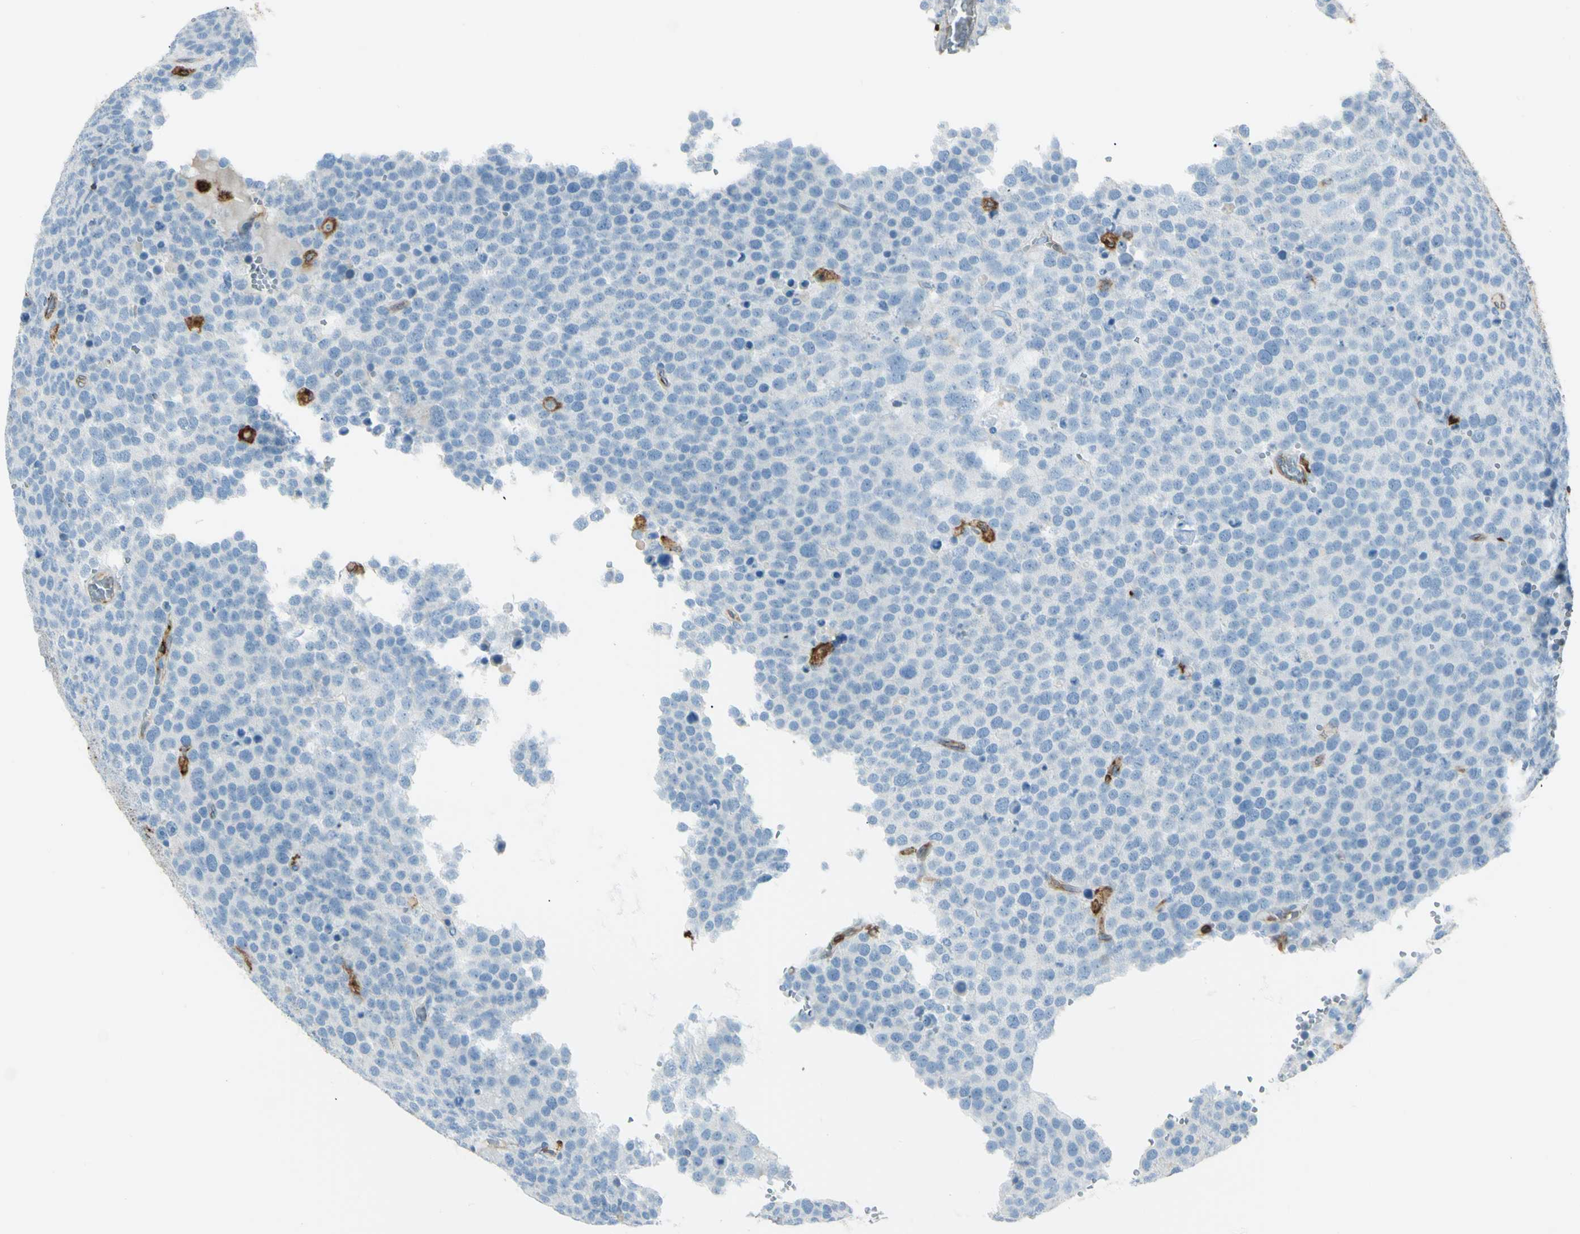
{"staining": {"intensity": "negative", "quantity": "none", "location": "none"}, "tissue": "testis cancer", "cell_type": "Tumor cells", "image_type": "cancer", "snomed": [{"axis": "morphology", "description": "Seminoma, NOS"}, {"axis": "topography", "description": "Testis"}], "caption": "Tumor cells show no significant protein expression in testis cancer (seminoma).", "gene": "CD74", "patient": {"sex": "male", "age": 71}}